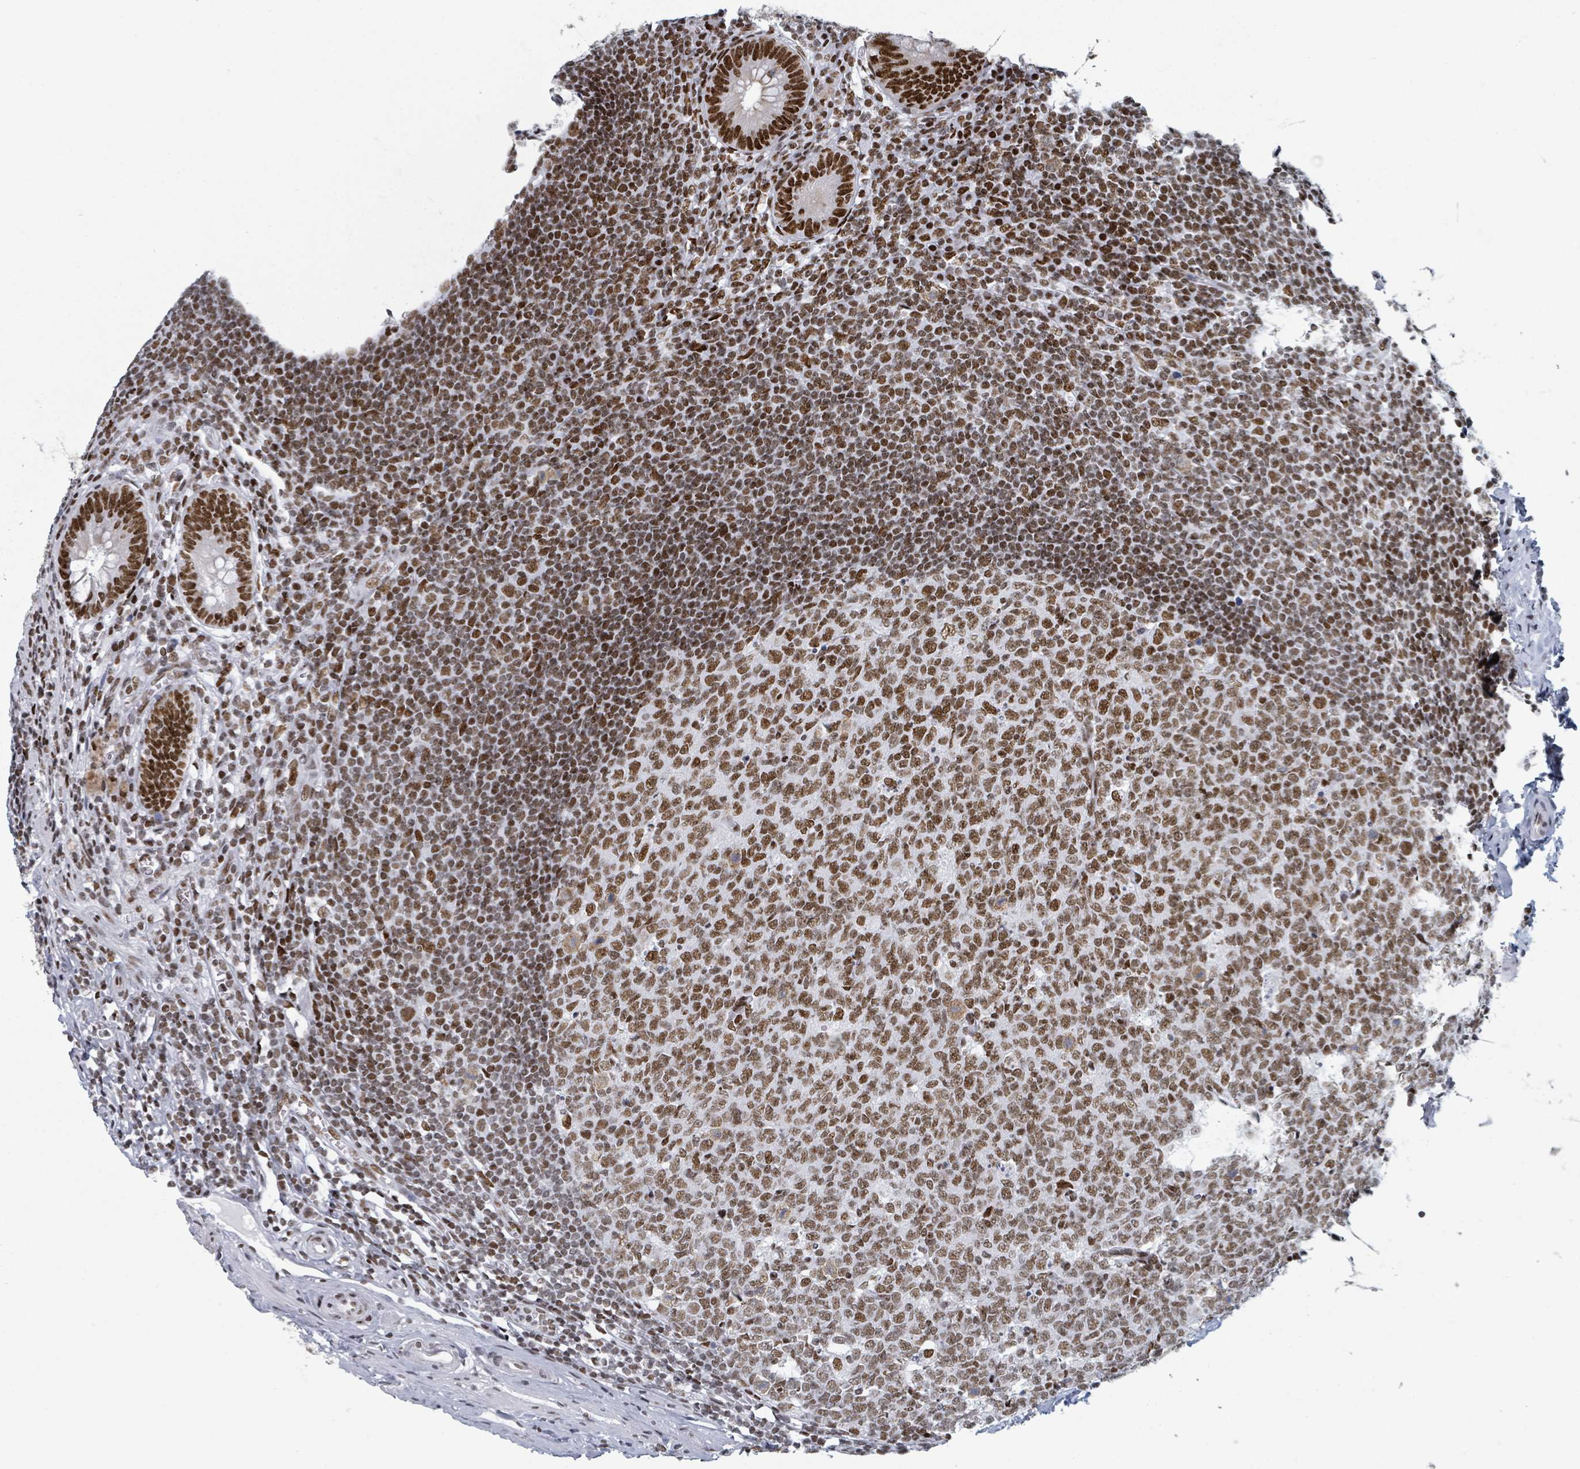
{"staining": {"intensity": "strong", "quantity": ">75%", "location": "nuclear"}, "tissue": "appendix", "cell_type": "Glandular cells", "image_type": "normal", "snomed": [{"axis": "morphology", "description": "Normal tissue, NOS"}, {"axis": "topography", "description": "Appendix"}], "caption": "Brown immunohistochemical staining in benign human appendix exhibits strong nuclear expression in approximately >75% of glandular cells.", "gene": "DHX16", "patient": {"sex": "male", "age": 56}}